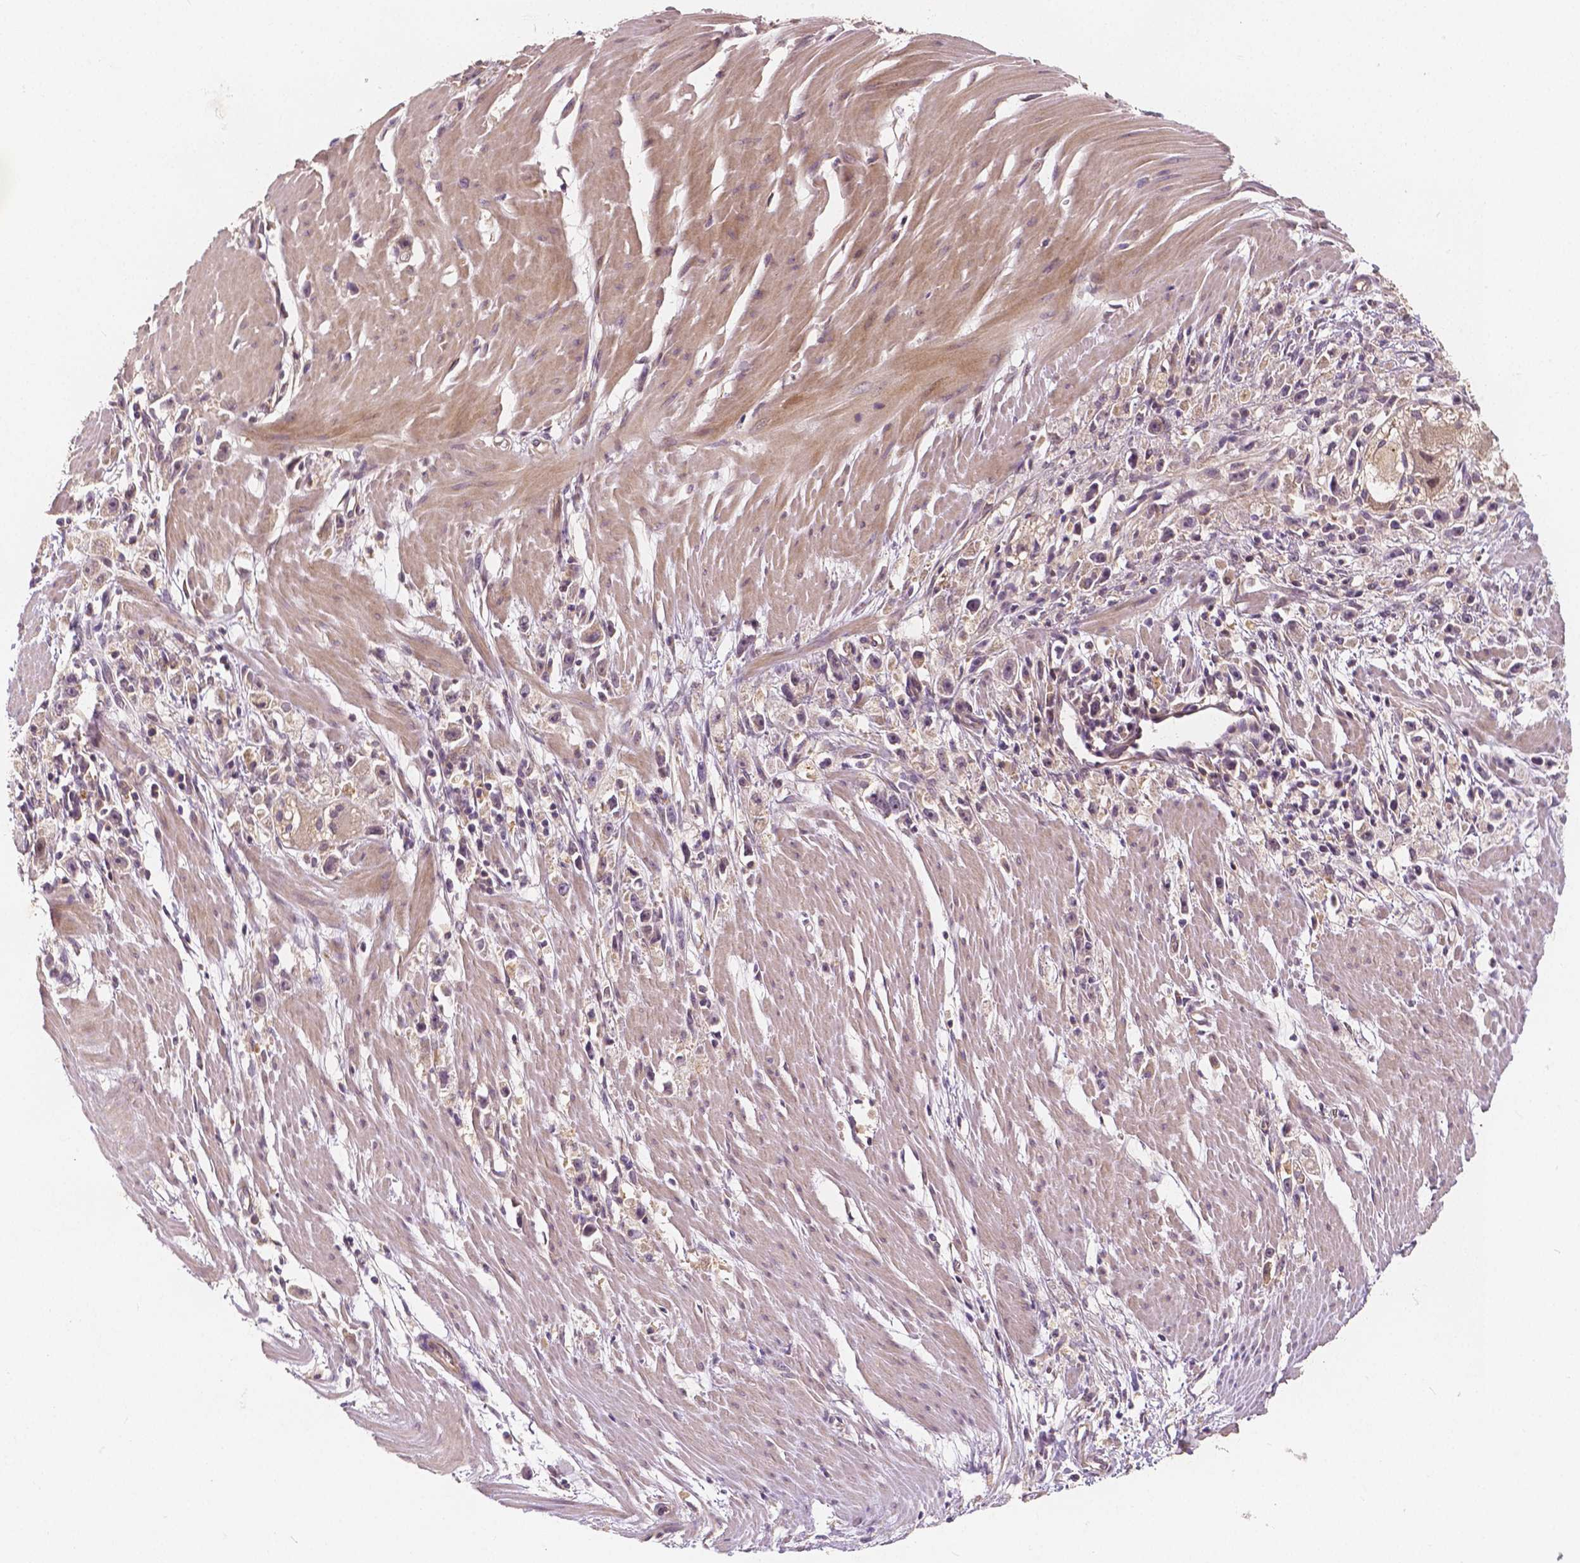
{"staining": {"intensity": "weak", "quantity": "<25%", "location": "cytoplasmic/membranous"}, "tissue": "stomach cancer", "cell_type": "Tumor cells", "image_type": "cancer", "snomed": [{"axis": "morphology", "description": "Adenocarcinoma, NOS"}, {"axis": "topography", "description": "Stomach"}], "caption": "Histopathology image shows no protein staining in tumor cells of stomach cancer tissue.", "gene": "SNX12", "patient": {"sex": "female", "age": 59}}